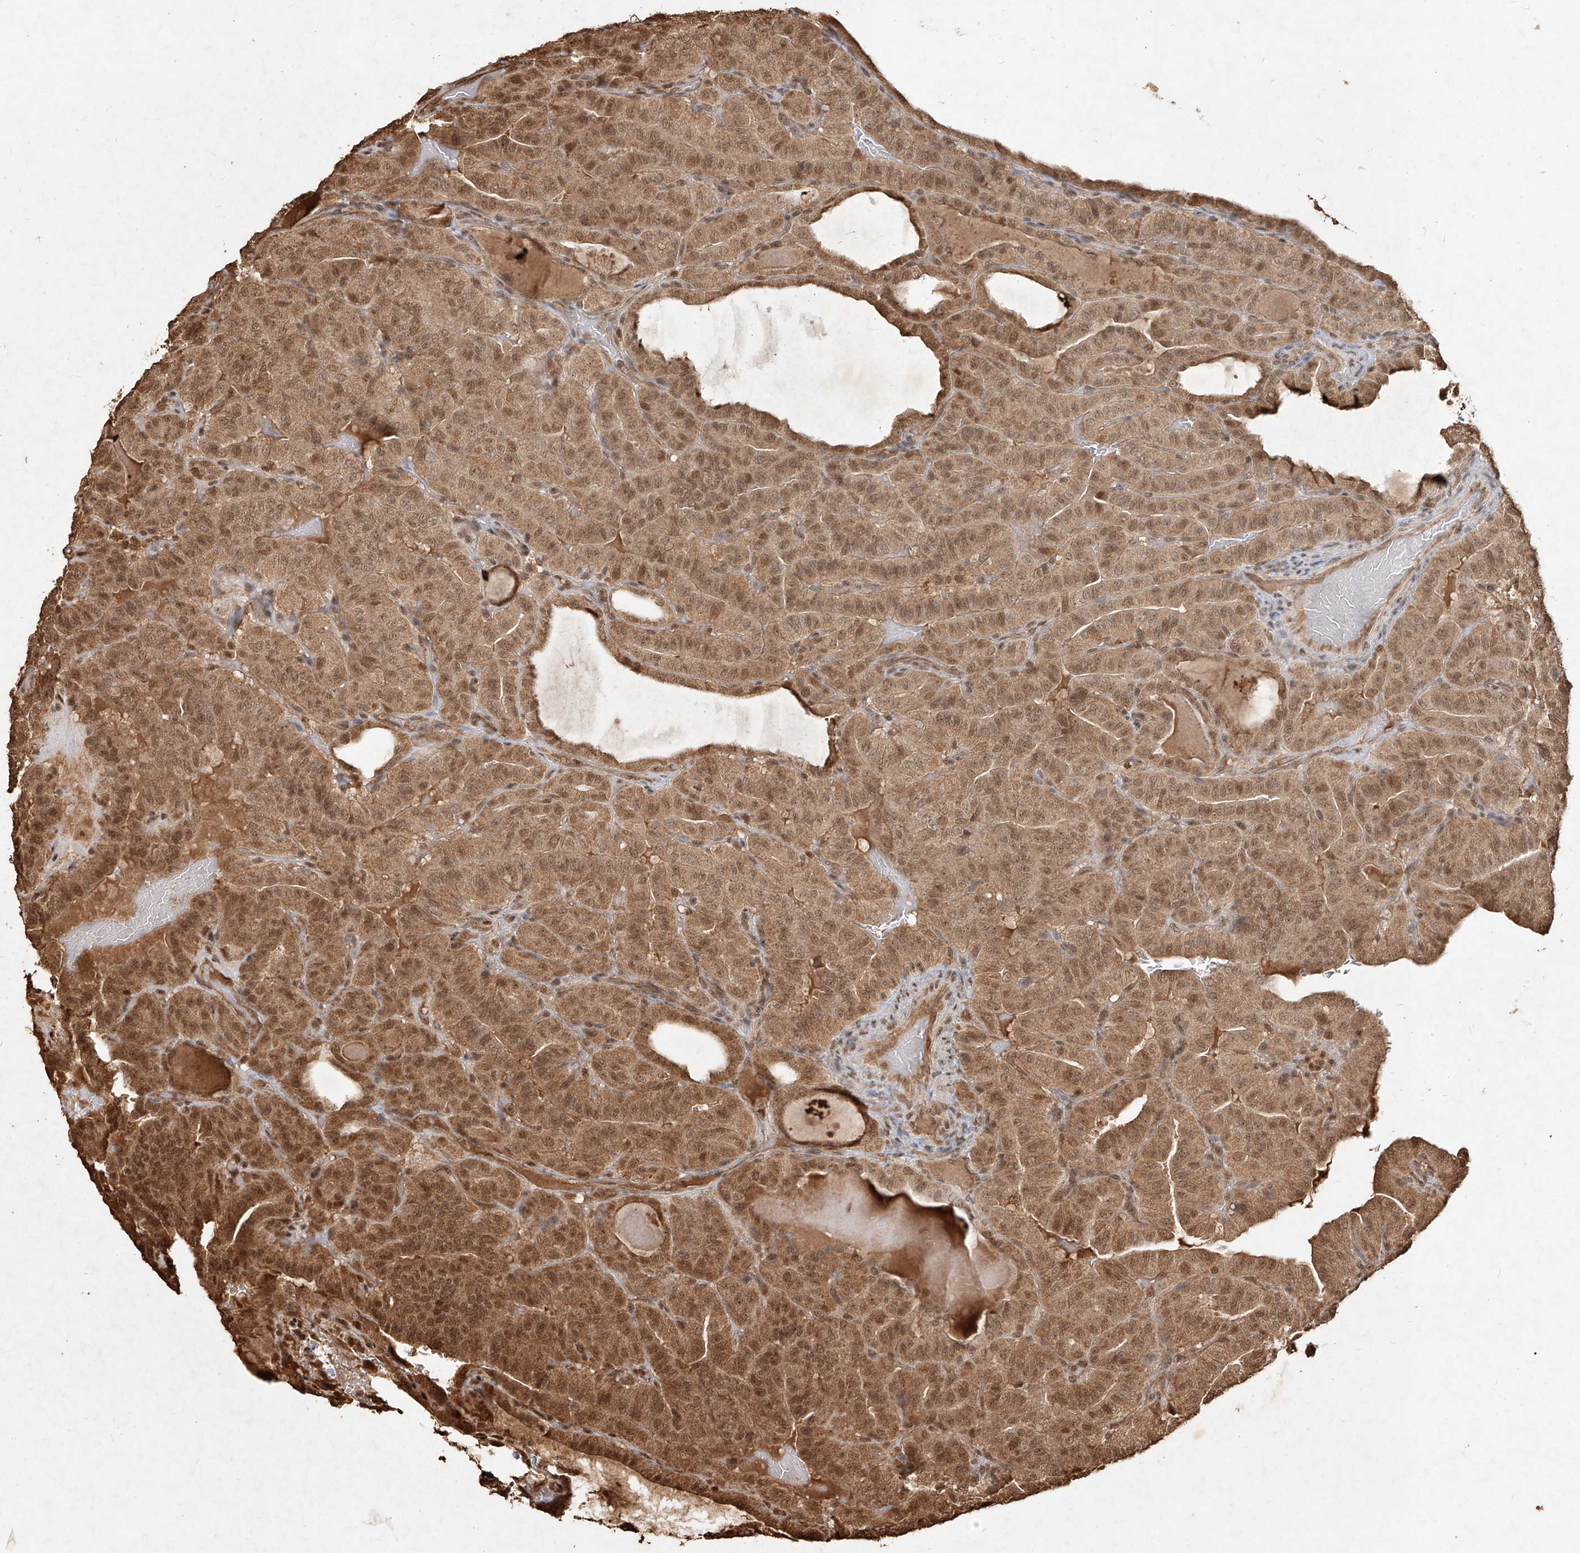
{"staining": {"intensity": "moderate", "quantity": ">75%", "location": "cytoplasmic/membranous,nuclear"}, "tissue": "thyroid cancer", "cell_type": "Tumor cells", "image_type": "cancer", "snomed": [{"axis": "morphology", "description": "Papillary adenocarcinoma, NOS"}, {"axis": "topography", "description": "Thyroid gland"}], "caption": "Thyroid papillary adenocarcinoma tissue reveals moderate cytoplasmic/membranous and nuclear positivity in about >75% of tumor cells, visualized by immunohistochemistry.", "gene": "UBE2K", "patient": {"sex": "male", "age": 77}}